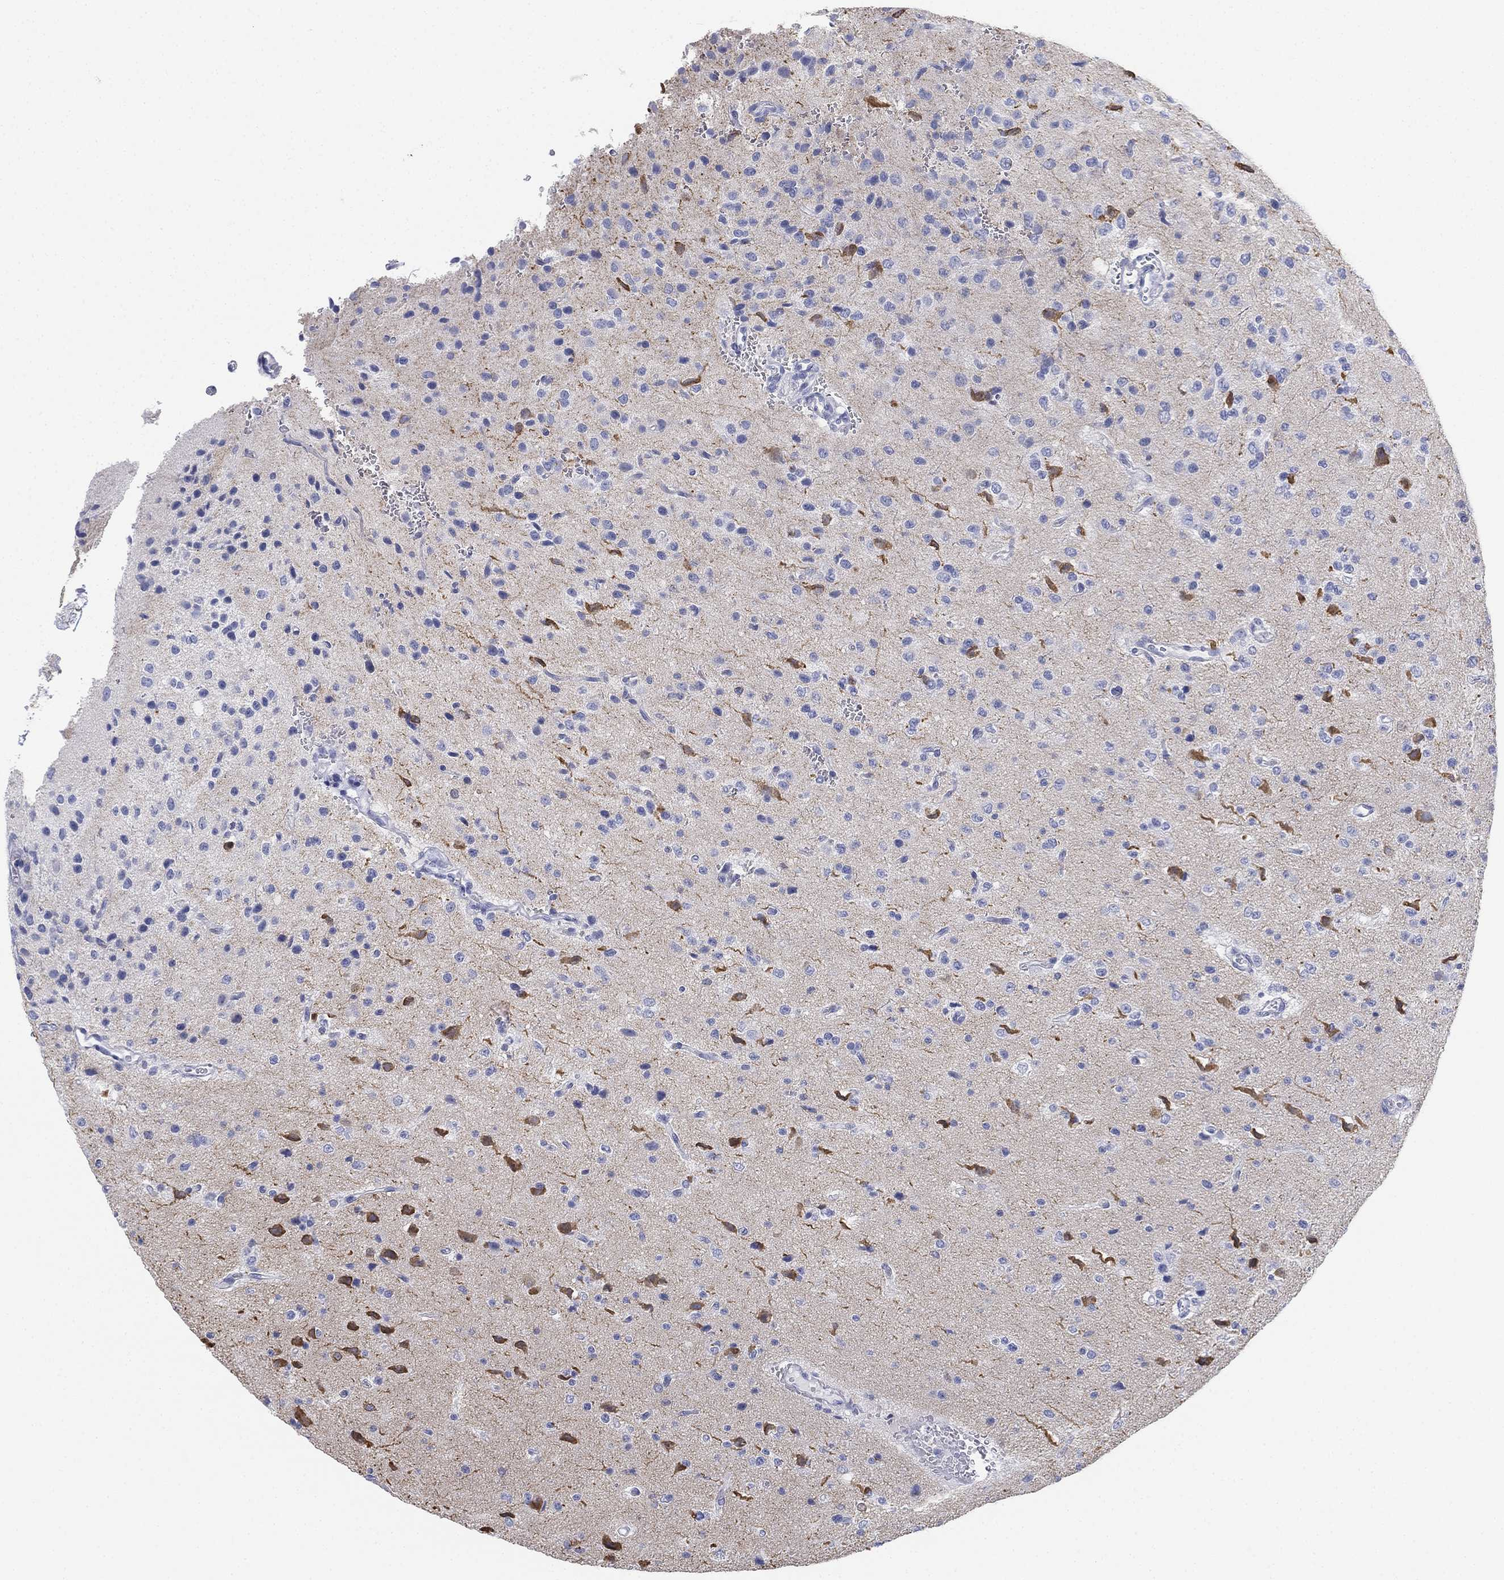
{"staining": {"intensity": "negative", "quantity": "none", "location": "none"}, "tissue": "glioma", "cell_type": "Tumor cells", "image_type": "cancer", "snomed": [{"axis": "morphology", "description": "Glioma, malignant, Low grade"}, {"axis": "topography", "description": "Brain"}], "caption": "Immunohistochemical staining of malignant glioma (low-grade) displays no significant expression in tumor cells.", "gene": "GCNA", "patient": {"sex": "male", "age": 41}}